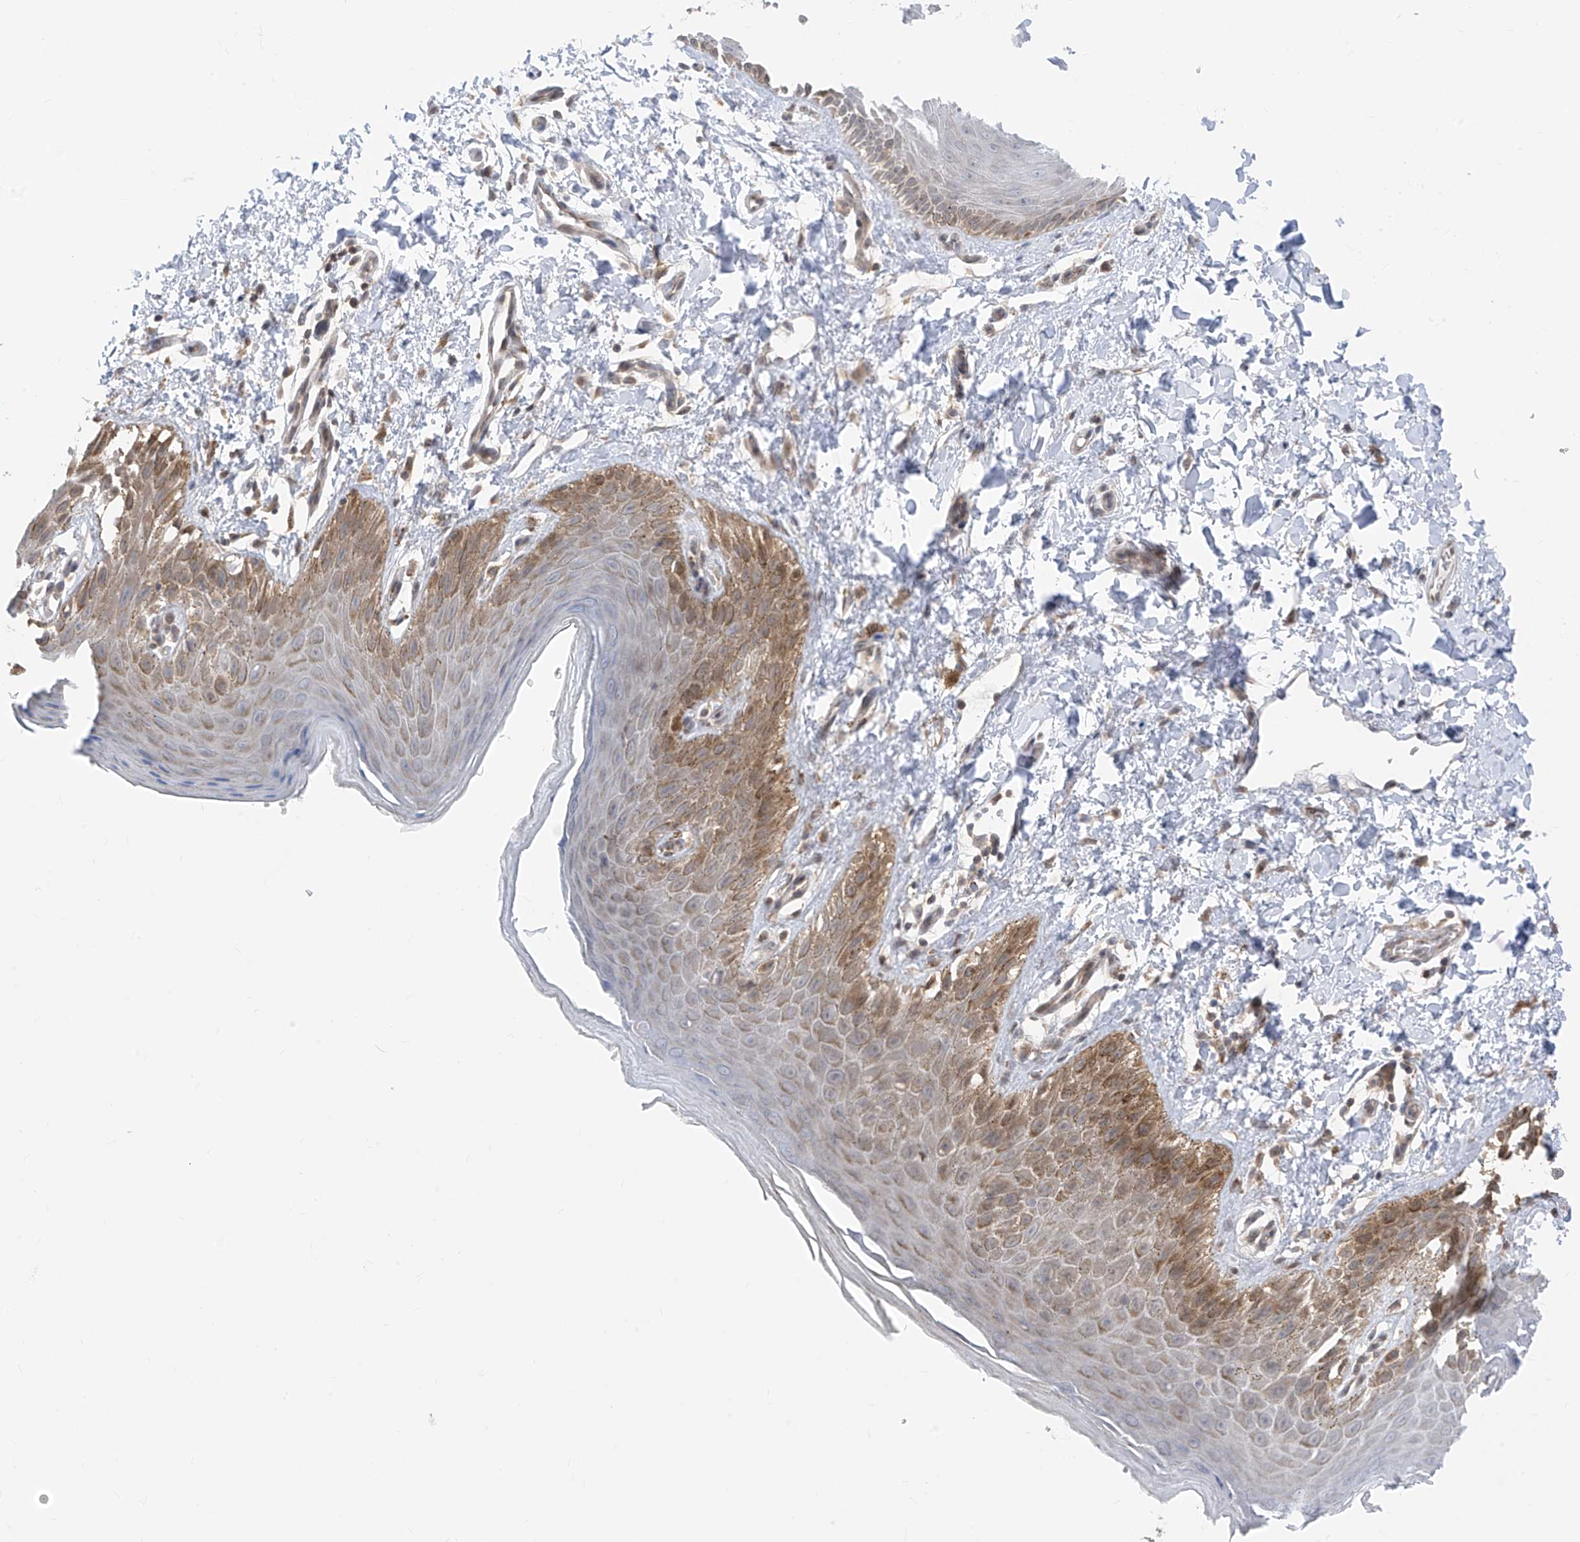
{"staining": {"intensity": "moderate", "quantity": "25%-75%", "location": "cytoplasmic/membranous"}, "tissue": "skin", "cell_type": "Epidermal cells", "image_type": "normal", "snomed": [{"axis": "morphology", "description": "Normal tissue, NOS"}, {"axis": "topography", "description": "Anal"}], "caption": "Protein staining of unremarkable skin demonstrates moderate cytoplasmic/membranous expression in about 25%-75% of epidermal cells. Immunohistochemistry (ihc) stains the protein of interest in brown and the nuclei are stained blue.", "gene": "TTC38", "patient": {"sex": "male", "age": 44}}